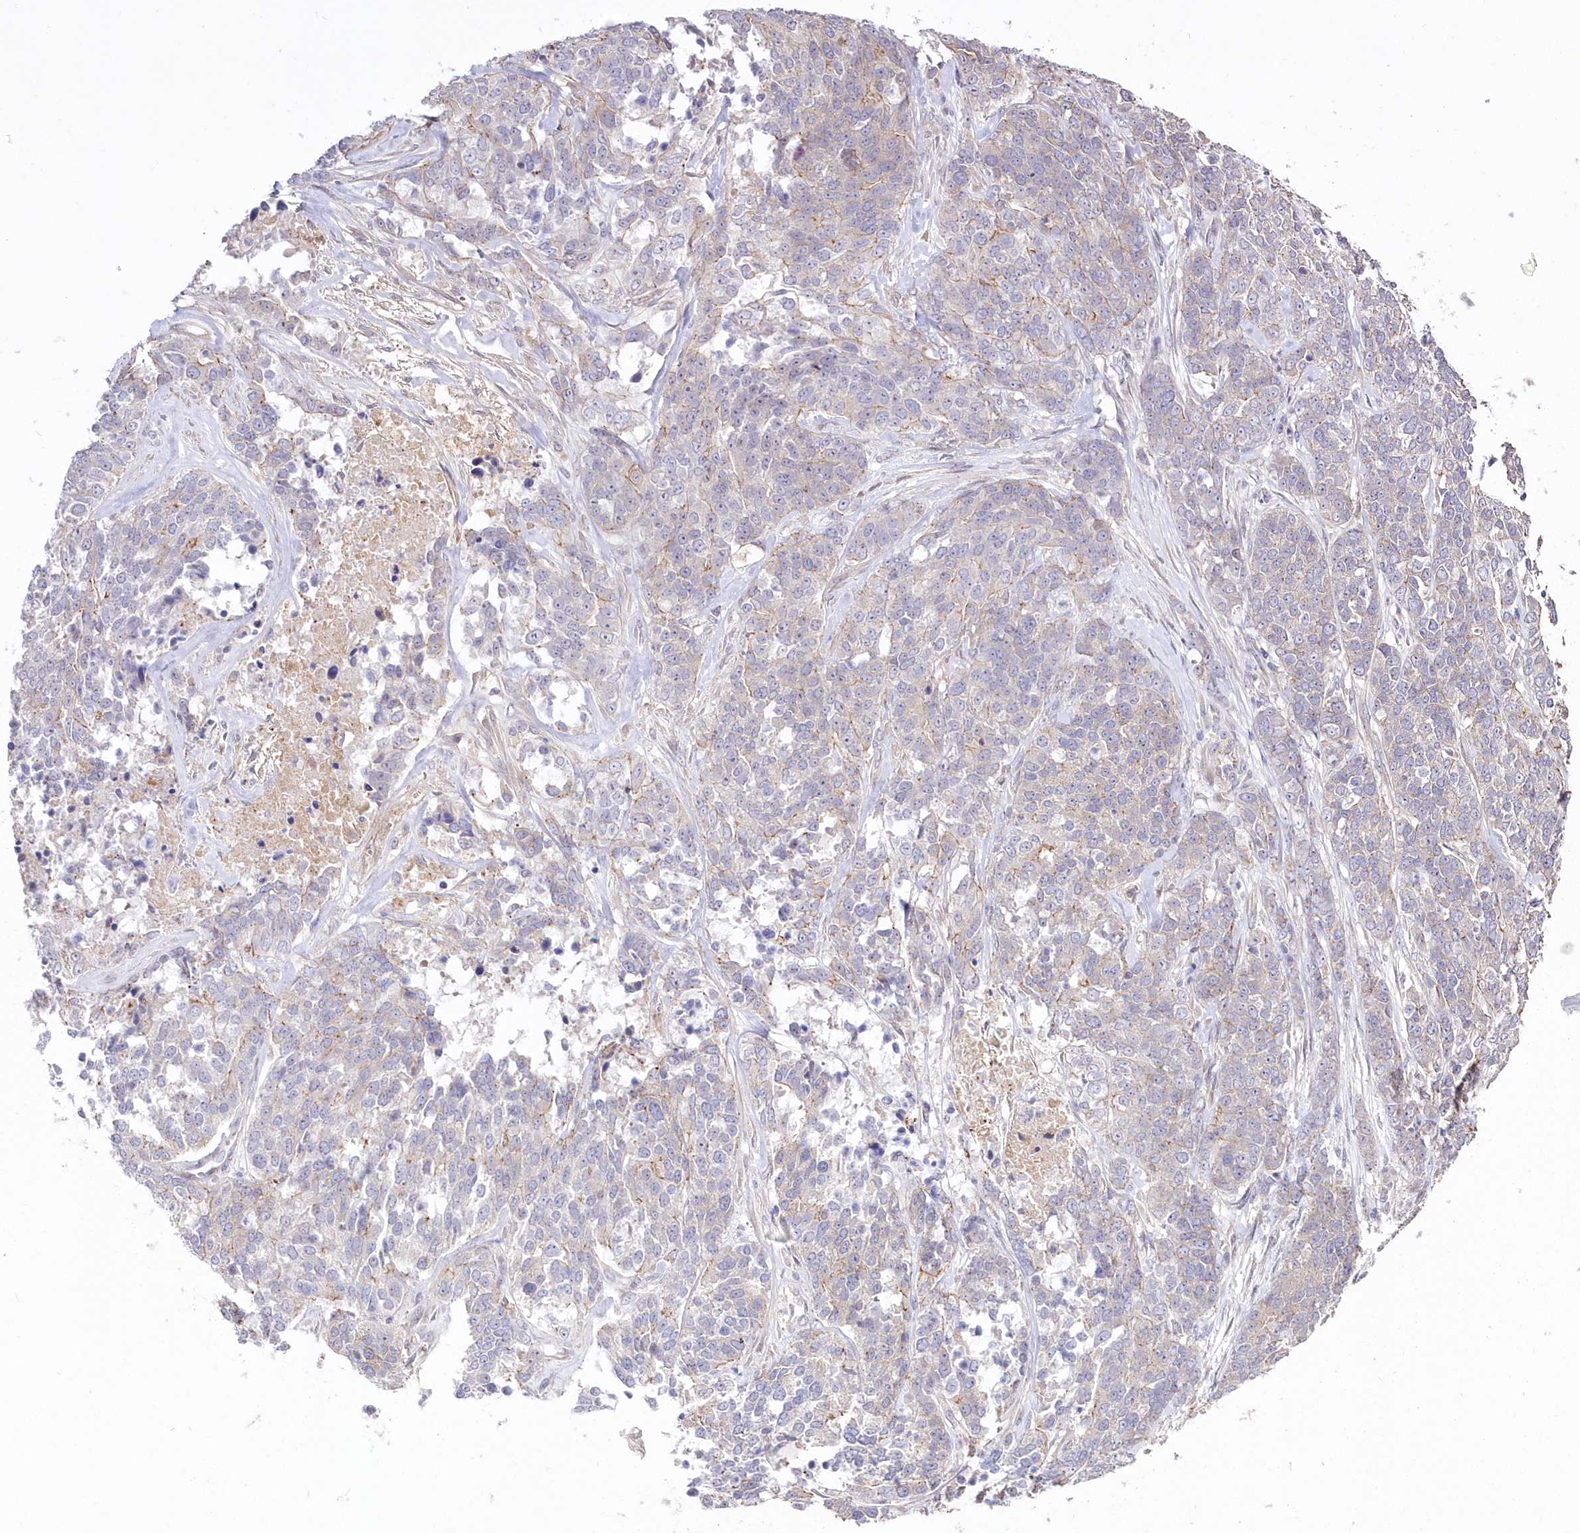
{"staining": {"intensity": "weak", "quantity": "<25%", "location": "cytoplasmic/membranous"}, "tissue": "ovarian cancer", "cell_type": "Tumor cells", "image_type": "cancer", "snomed": [{"axis": "morphology", "description": "Cystadenocarcinoma, serous, NOS"}, {"axis": "topography", "description": "Ovary"}], "caption": "Histopathology image shows no protein staining in tumor cells of serous cystadenocarcinoma (ovarian) tissue.", "gene": "WBP1L", "patient": {"sex": "female", "age": 44}}